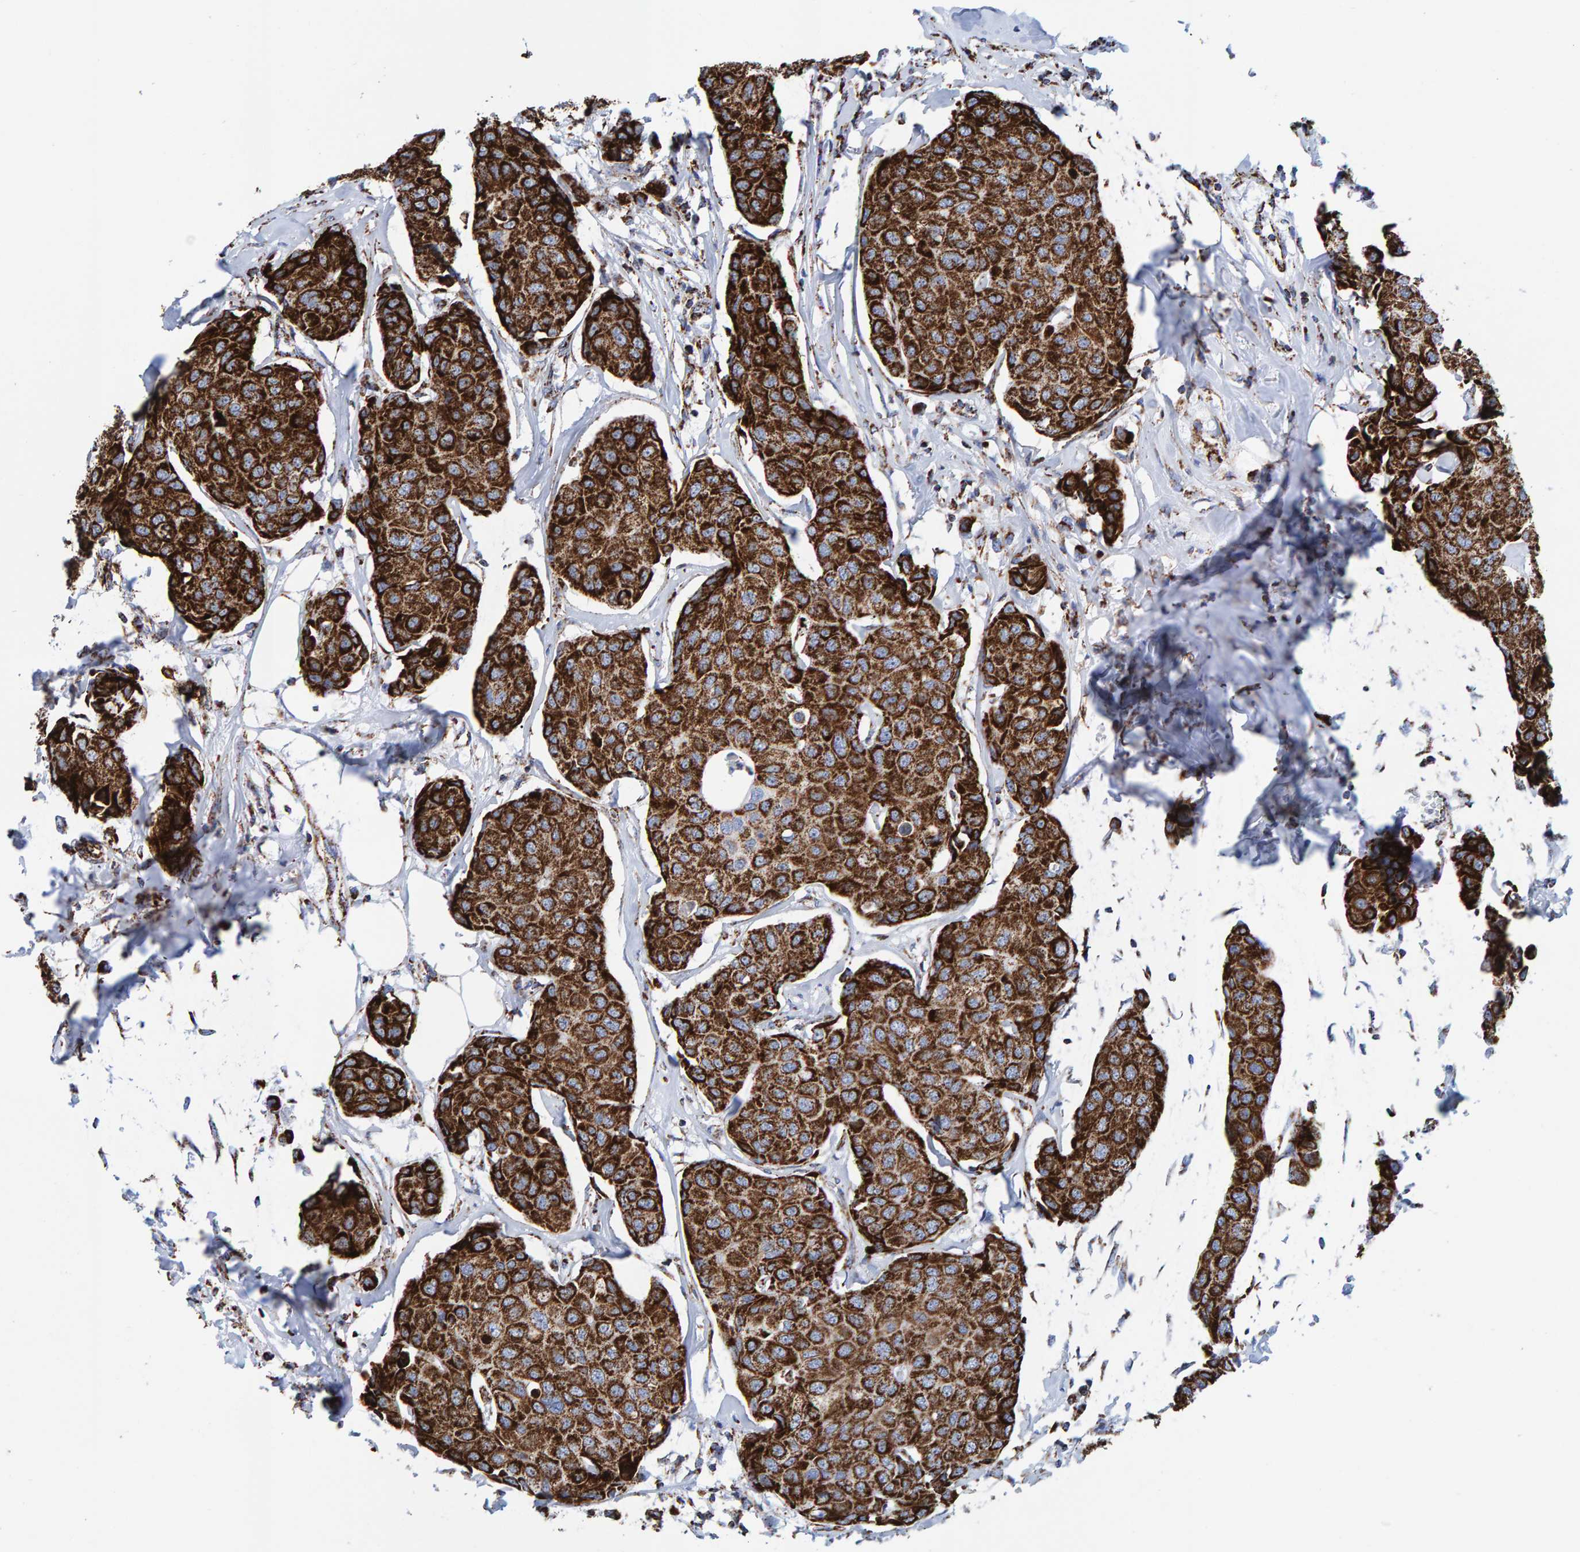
{"staining": {"intensity": "strong", "quantity": ">75%", "location": "cytoplasmic/membranous"}, "tissue": "breast cancer", "cell_type": "Tumor cells", "image_type": "cancer", "snomed": [{"axis": "morphology", "description": "Duct carcinoma"}, {"axis": "topography", "description": "Breast"}], "caption": "A photomicrograph of human breast intraductal carcinoma stained for a protein demonstrates strong cytoplasmic/membranous brown staining in tumor cells.", "gene": "ENSG00000262660", "patient": {"sex": "female", "age": 80}}